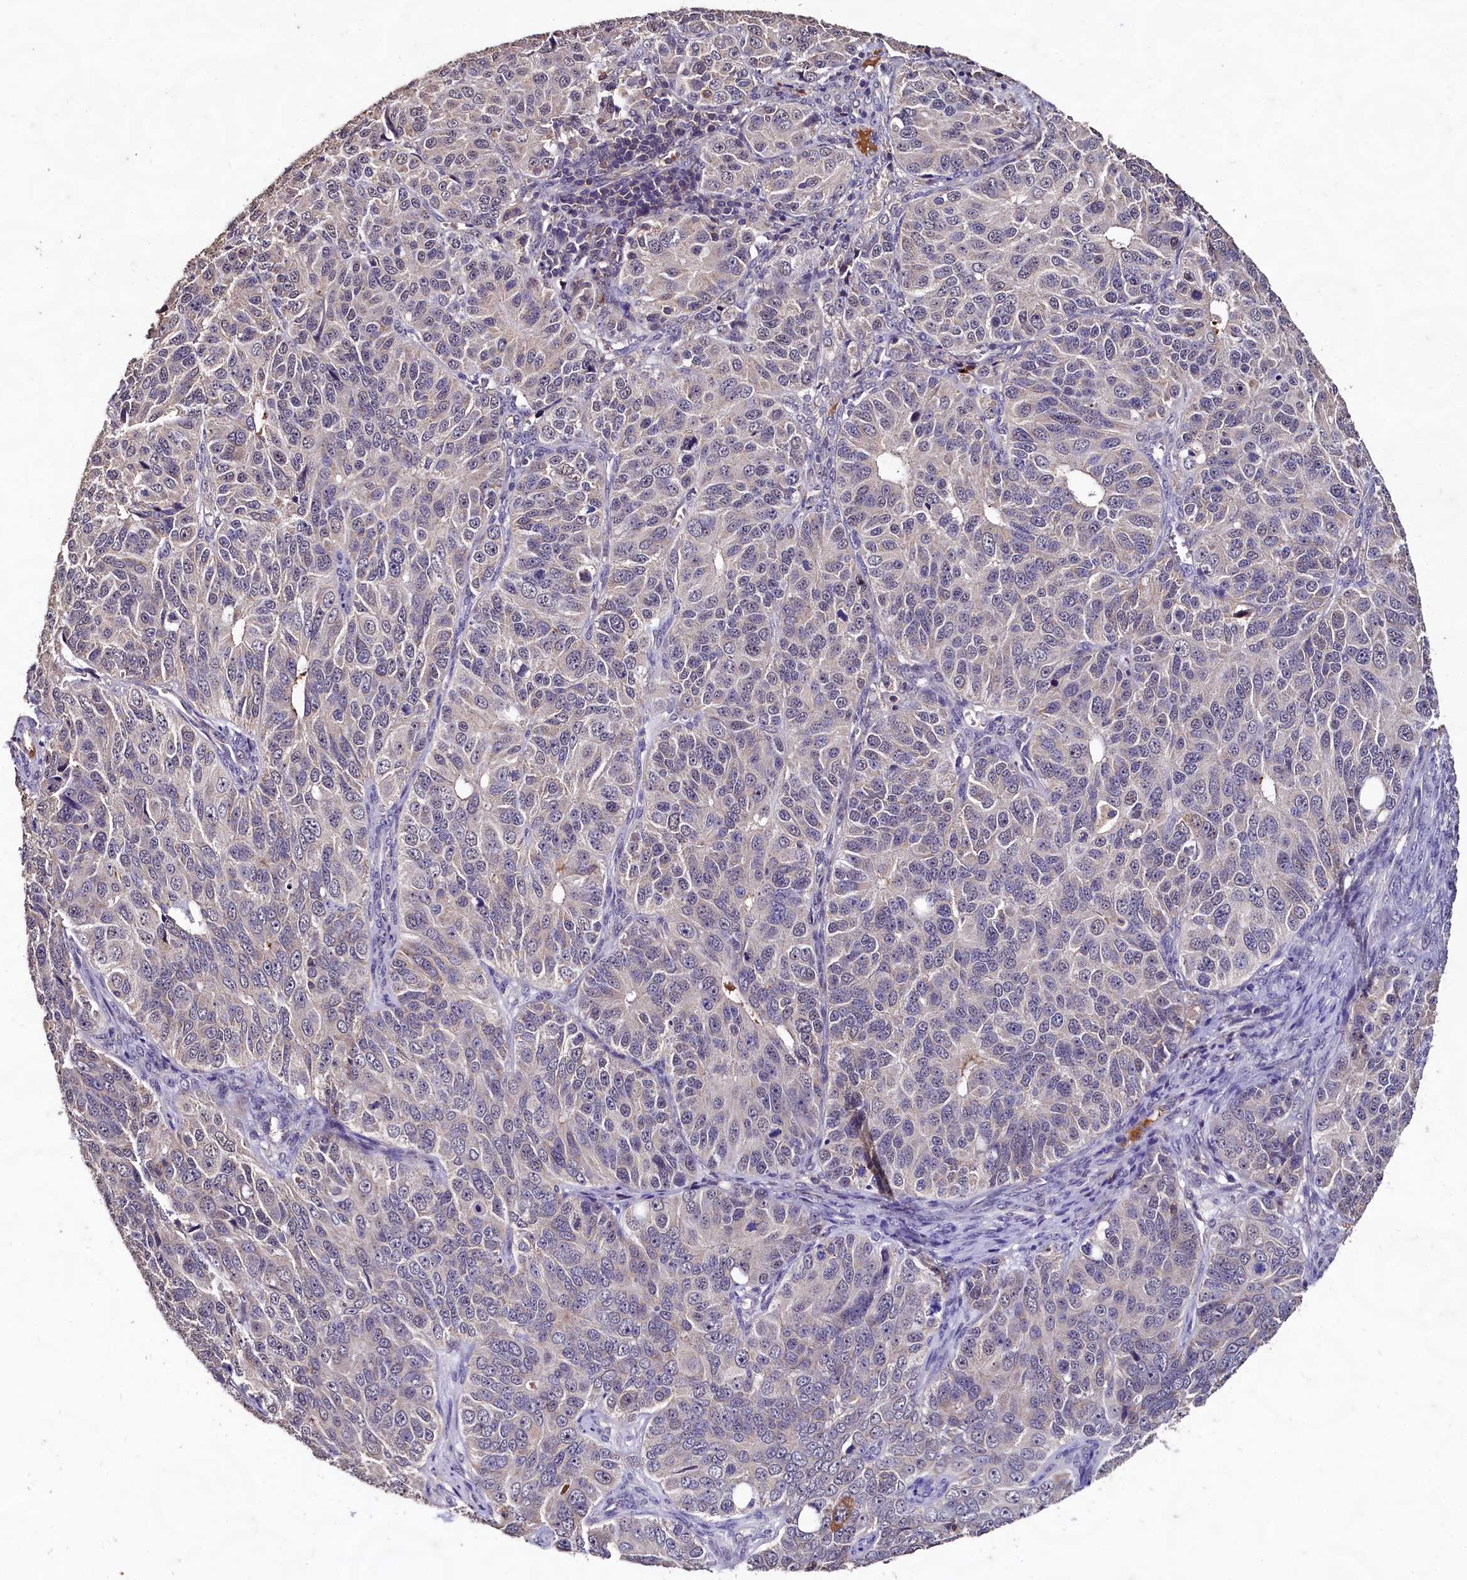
{"staining": {"intensity": "negative", "quantity": "none", "location": "none"}, "tissue": "ovarian cancer", "cell_type": "Tumor cells", "image_type": "cancer", "snomed": [{"axis": "morphology", "description": "Carcinoma, endometroid"}, {"axis": "topography", "description": "Ovary"}], "caption": "Tumor cells are negative for brown protein staining in endometroid carcinoma (ovarian).", "gene": "CSTPP1", "patient": {"sex": "female", "age": 51}}